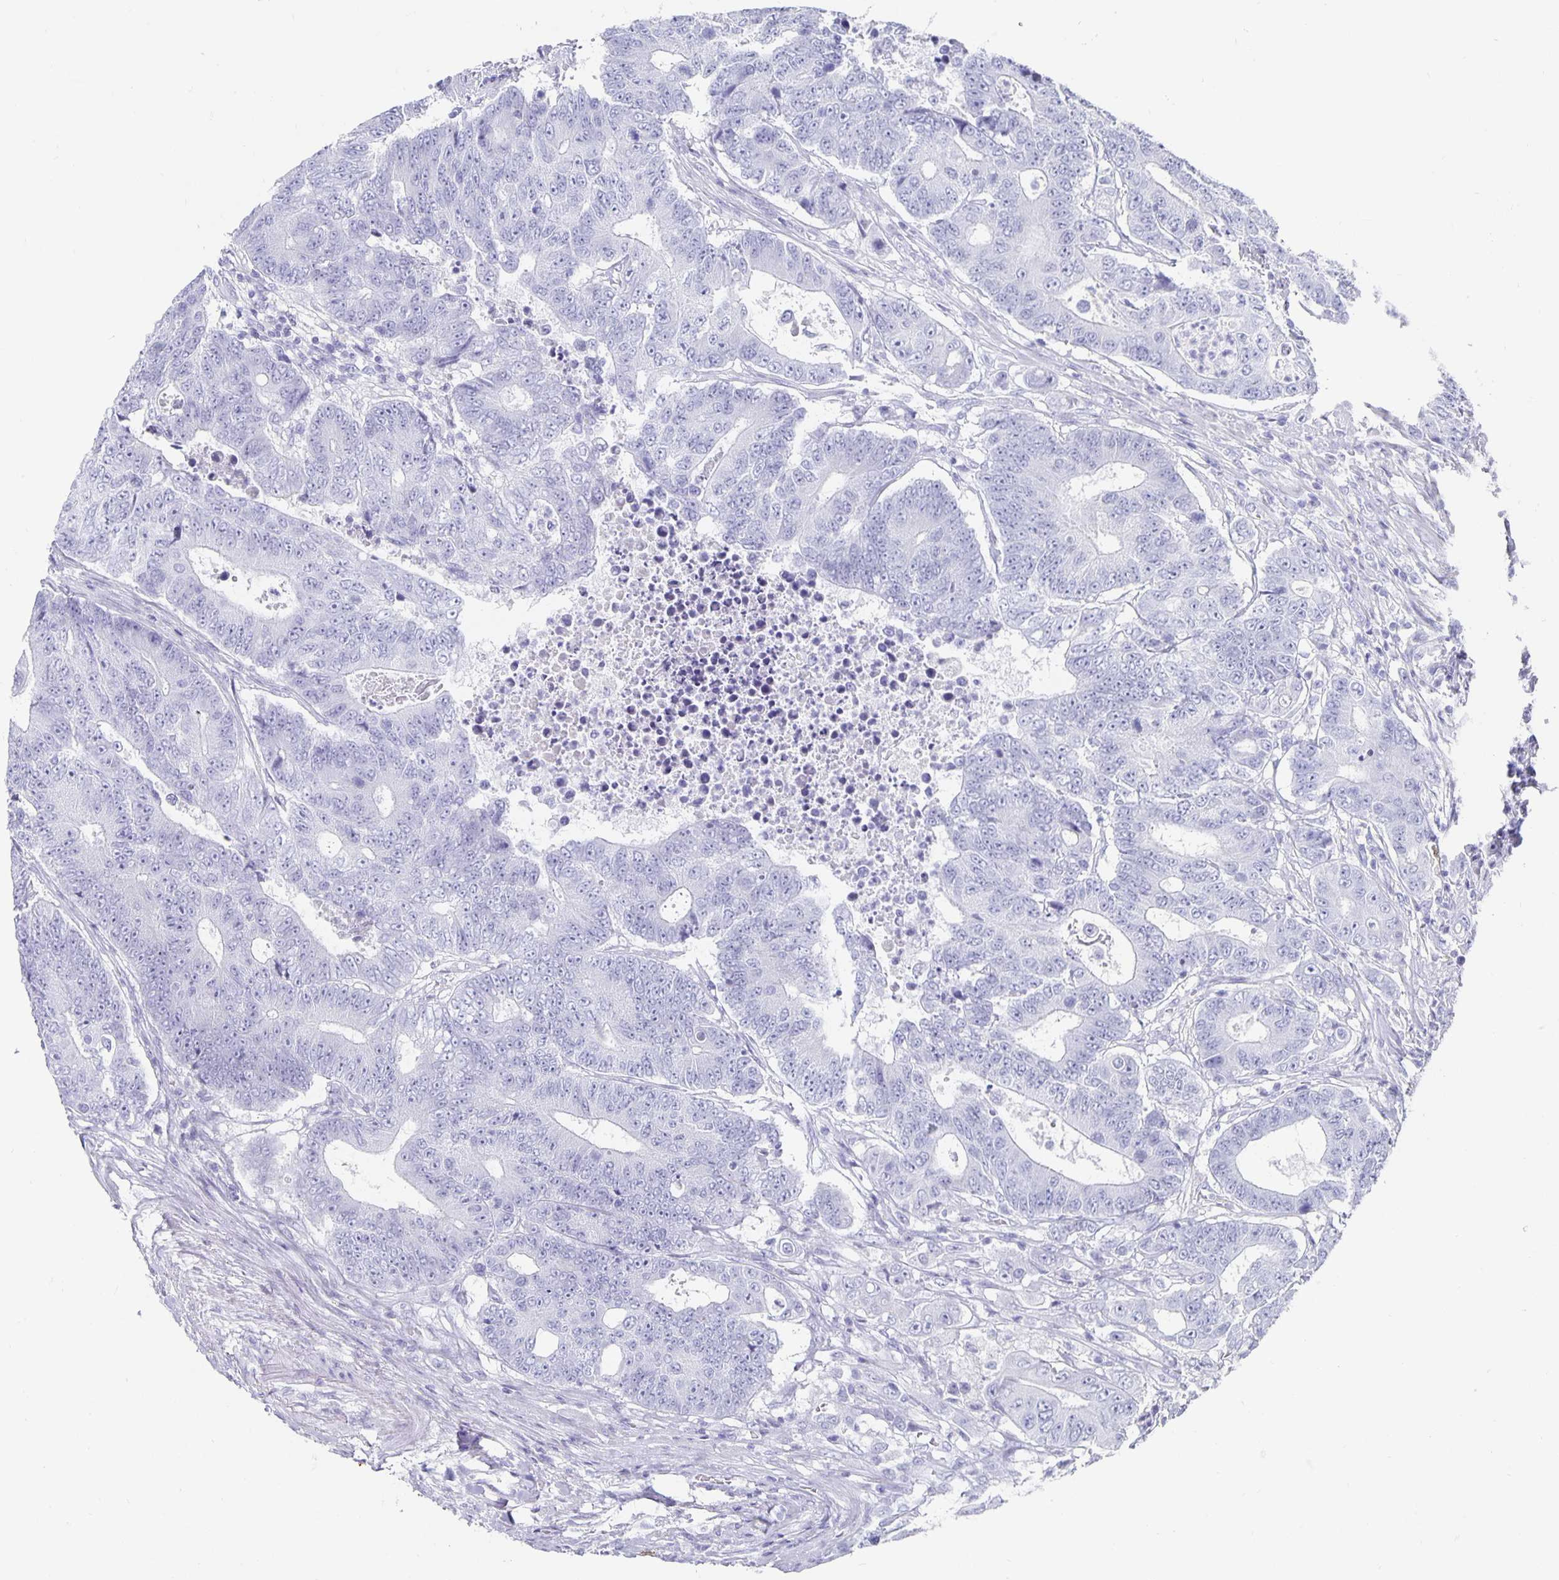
{"staining": {"intensity": "negative", "quantity": "none", "location": "none"}, "tissue": "colorectal cancer", "cell_type": "Tumor cells", "image_type": "cancer", "snomed": [{"axis": "morphology", "description": "Adenocarcinoma, NOS"}, {"axis": "topography", "description": "Colon"}], "caption": "This is an immunohistochemistry (IHC) histopathology image of human colorectal cancer. There is no staining in tumor cells.", "gene": "CHGA", "patient": {"sex": "female", "age": 48}}